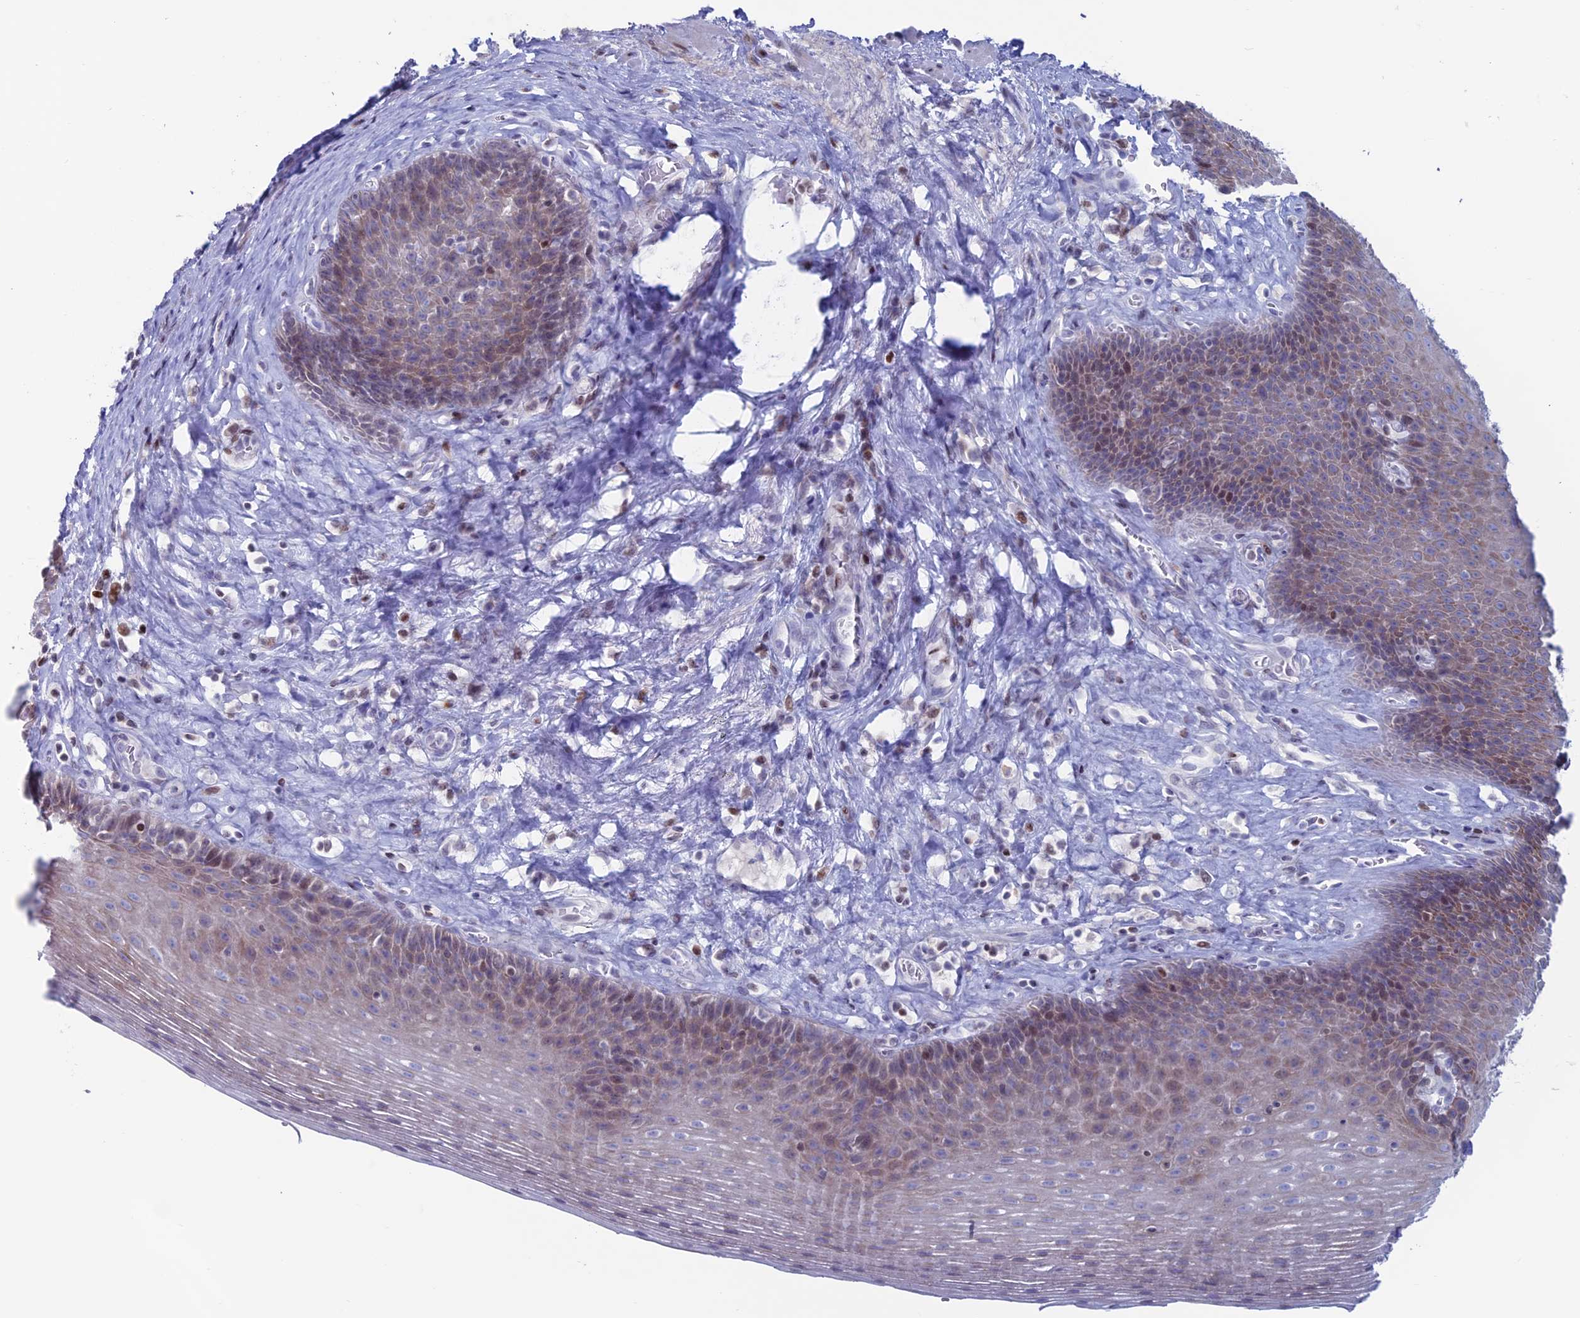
{"staining": {"intensity": "weak", "quantity": "25%-75%", "location": "cytoplasmic/membranous,nuclear"}, "tissue": "esophagus", "cell_type": "Squamous epithelial cells", "image_type": "normal", "snomed": [{"axis": "morphology", "description": "Normal tissue, NOS"}, {"axis": "topography", "description": "Esophagus"}], "caption": "Weak cytoplasmic/membranous,nuclear protein positivity is seen in about 25%-75% of squamous epithelial cells in esophagus.", "gene": "CERS6", "patient": {"sex": "female", "age": 66}}